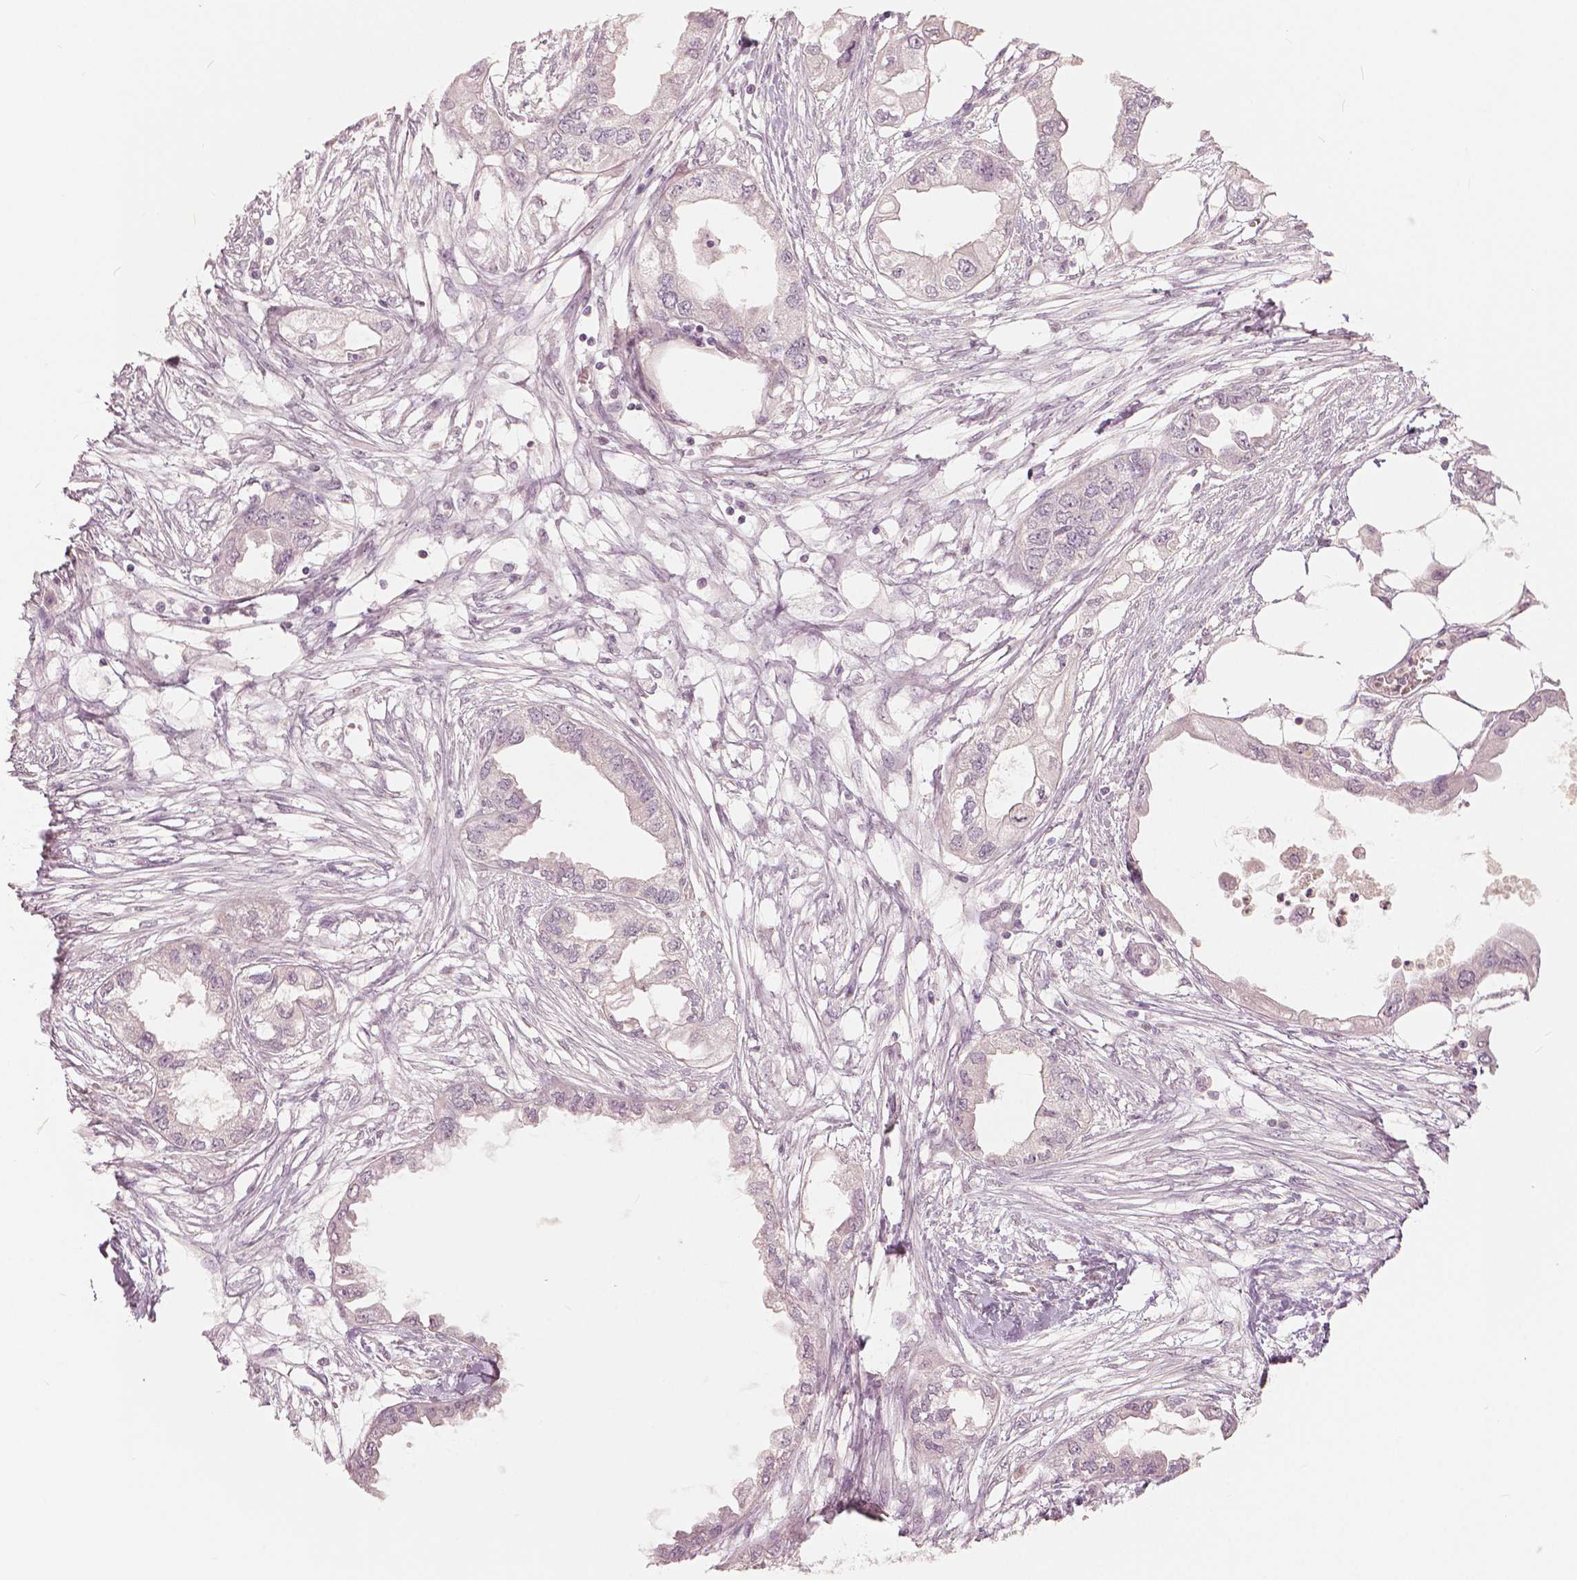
{"staining": {"intensity": "negative", "quantity": "none", "location": "none"}, "tissue": "endometrial cancer", "cell_type": "Tumor cells", "image_type": "cancer", "snomed": [{"axis": "morphology", "description": "Adenocarcinoma, NOS"}, {"axis": "morphology", "description": "Adenocarcinoma, metastatic, NOS"}, {"axis": "topography", "description": "Adipose tissue"}, {"axis": "topography", "description": "Endometrium"}], "caption": "Immunohistochemistry (IHC) of metastatic adenocarcinoma (endometrial) shows no positivity in tumor cells.", "gene": "NANOG", "patient": {"sex": "female", "age": 67}}